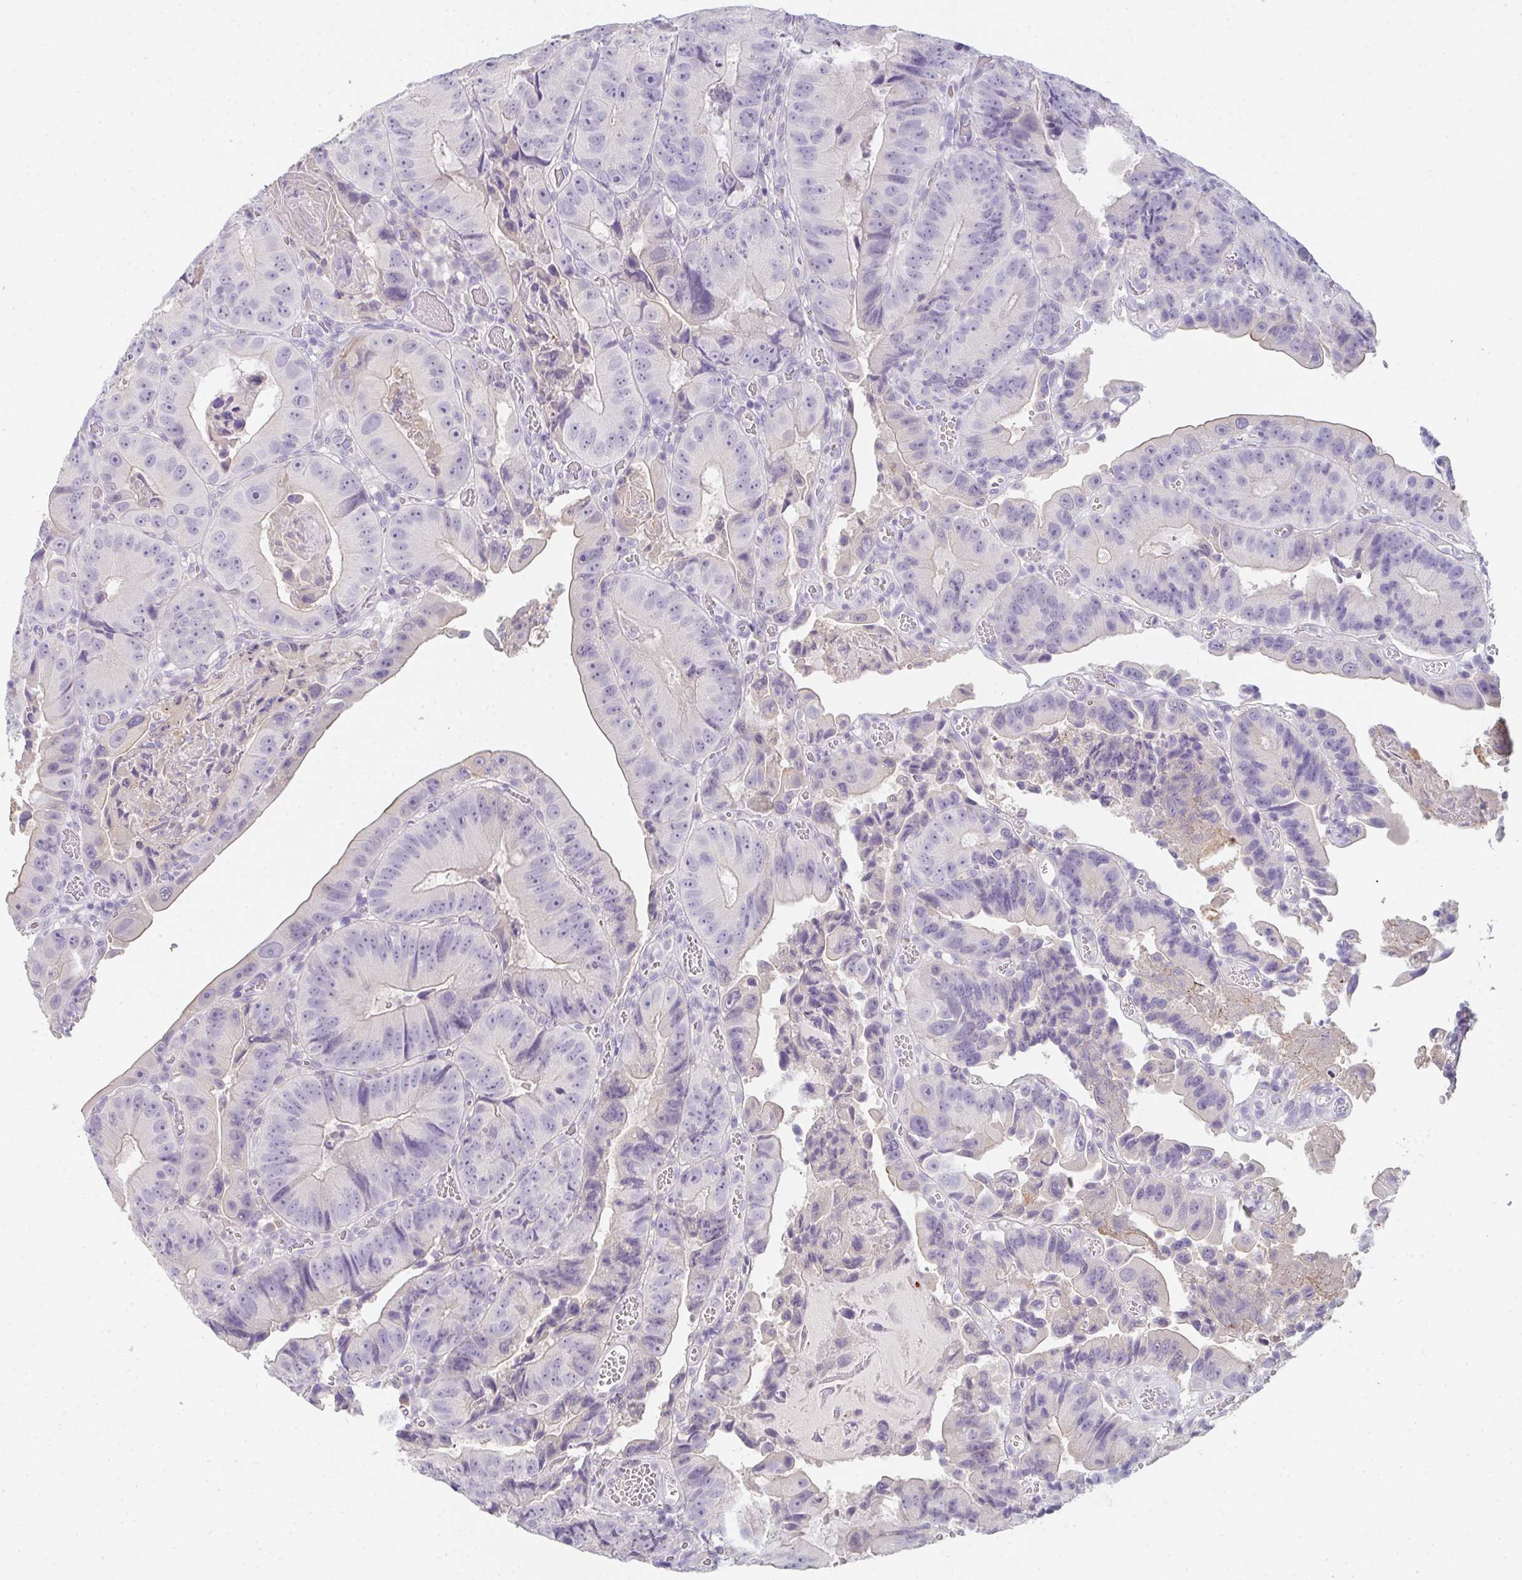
{"staining": {"intensity": "negative", "quantity": "none", "location": "none"}, "tissue": "colorectal cancer", "cell_type": "Tumor cells", "image_type": "cancer", "snomed": [{"axis": "morphology", "description": "Adenocarcinoma, NOS"}, {"axis": "topography", "description": "Colon"}], "caption": "Adenocarcinoma (colorectal) stained for a protein using immunohistochemistry (IHC) reveals no staining tumor cells.", "gene": "C1QTNF8", "patient": {"sex": "female", "age": 86}}